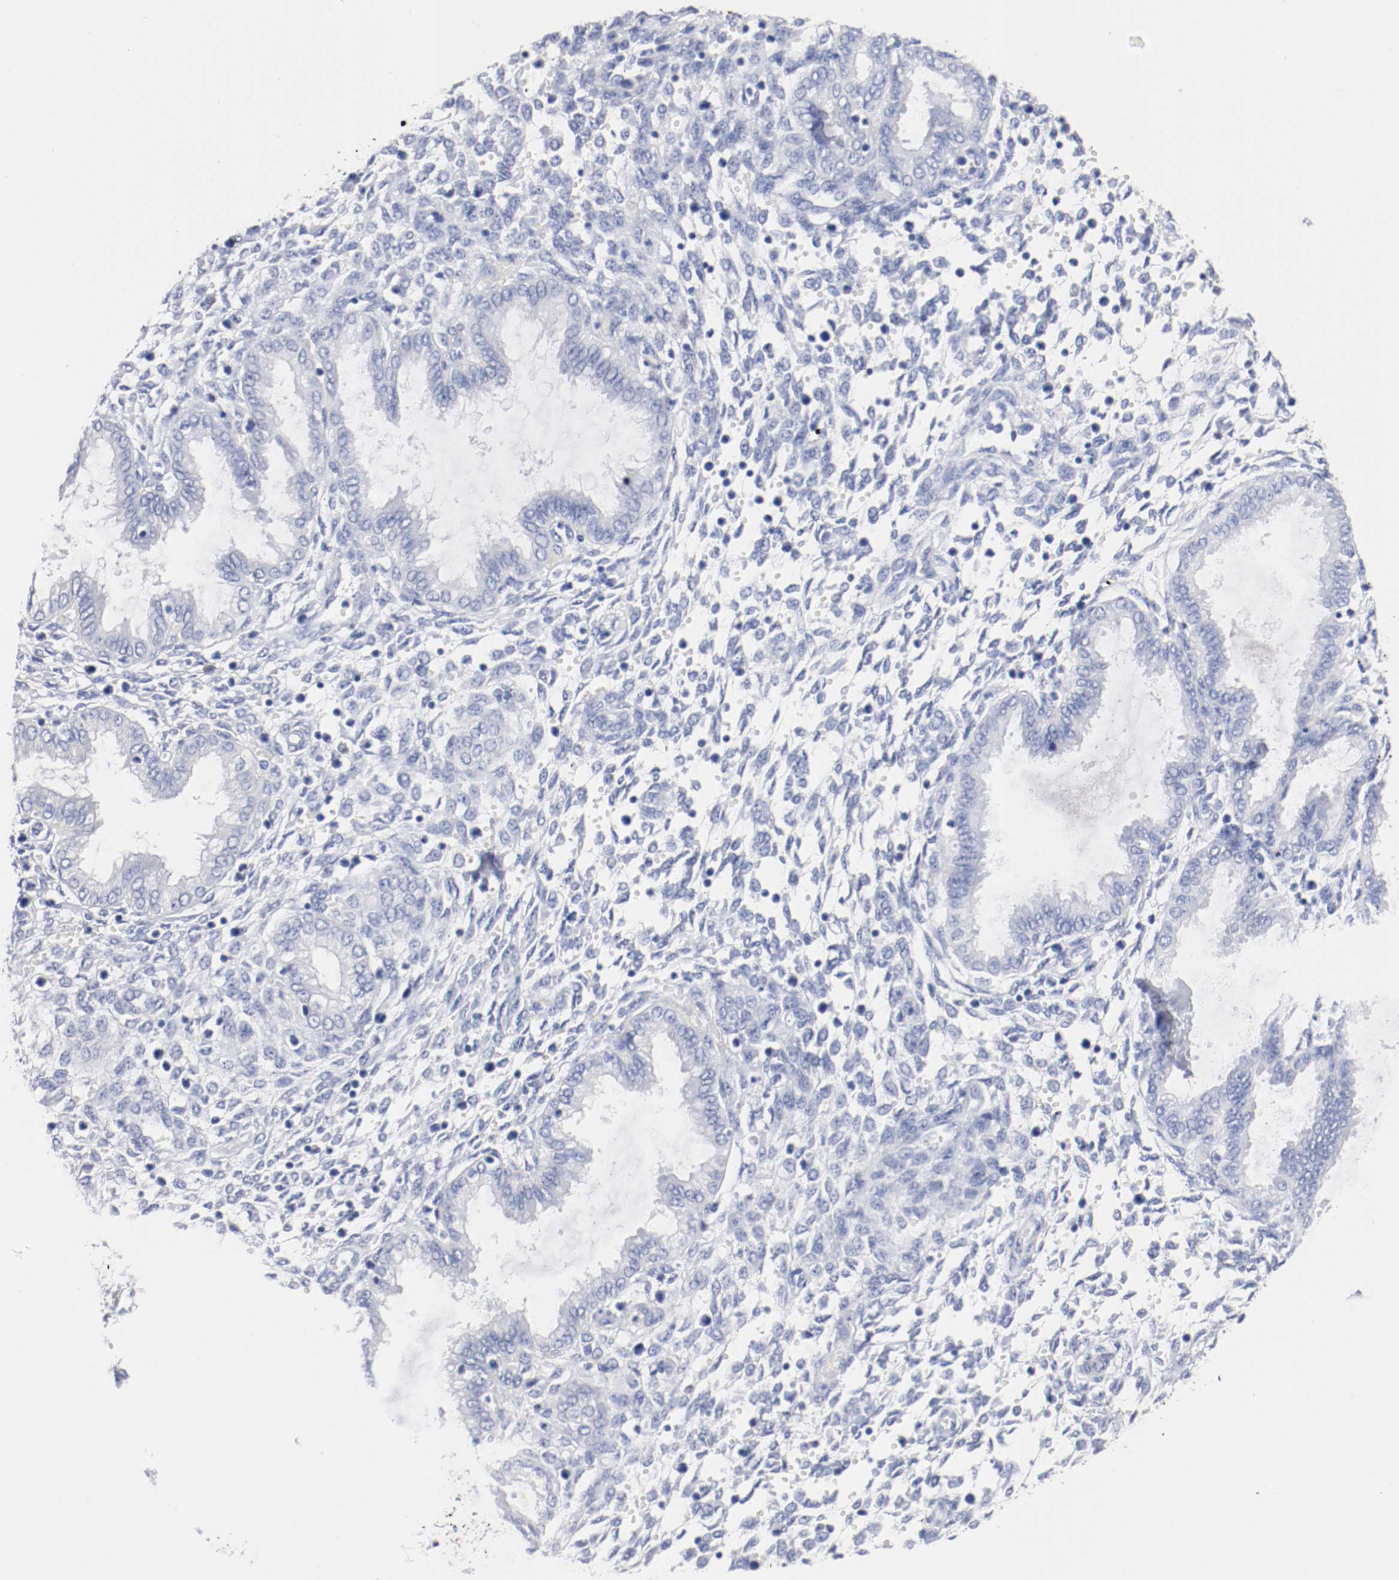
{"staining": {"intensity": "negative", "quantity": "none", "location": "none"}, "tissue": "endometrium", "cell_type": "Cells in endometrial stroma", "image_type": "normal", "snomed": [{"axis": "morphology", "description": "Normal tissue, NOS"}, {"axis": "topography", "description": "Endometrium"}], "caption": "Immunohistochemistry (IHC) histopathology image of unremarkable human endometrium stained for a protein (brown), which reveals no staining in cells in endometrial stroma.", "gene": "FGFBP1", "patient": {"sex": "female", "age": 33}}